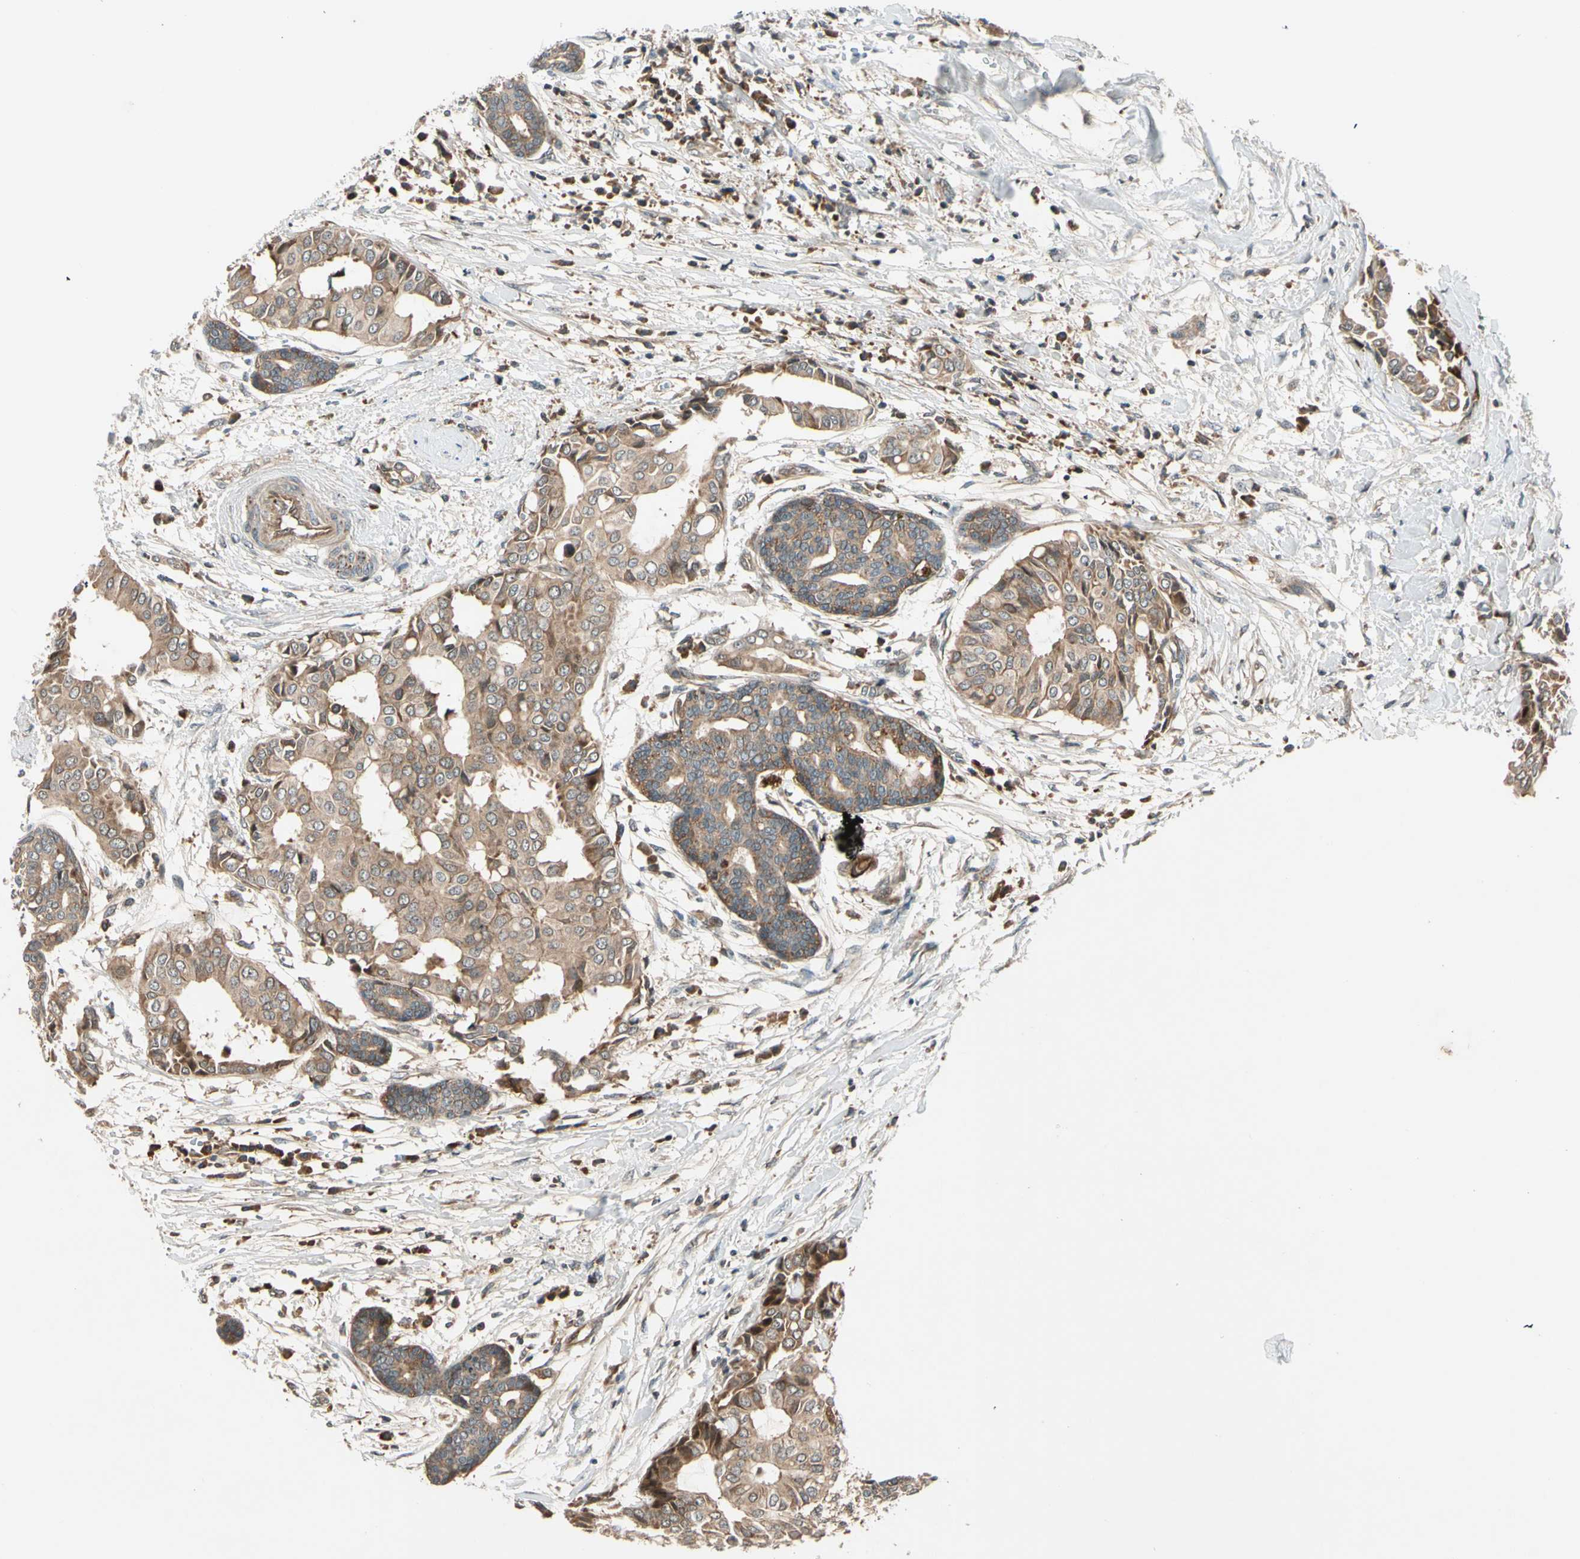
{"staining": {"intensity": "moderate", "quantity": ">75%", "location": "cytoplasmic/membranous"}, "tissue": "head and neck cancer", "cell_type": "Tumor cells", "image_type": "cancer", "snomed": [{"axis": "morphology", "description": "Adenocarcinoma, NOS"}, {"axis": "topography", "description": "Salivary gland"}, {"axis": "topography", "description": "Head-Neck"}], "caption": "Head and neck adenocarcinoma stained for a protein (brown) displays moderate cytoplasmic/membranous positive expression in approximately >75% of tumor cells.", "gene": "ACVR1C", "patient": {"sex": "female", "age": 59}}